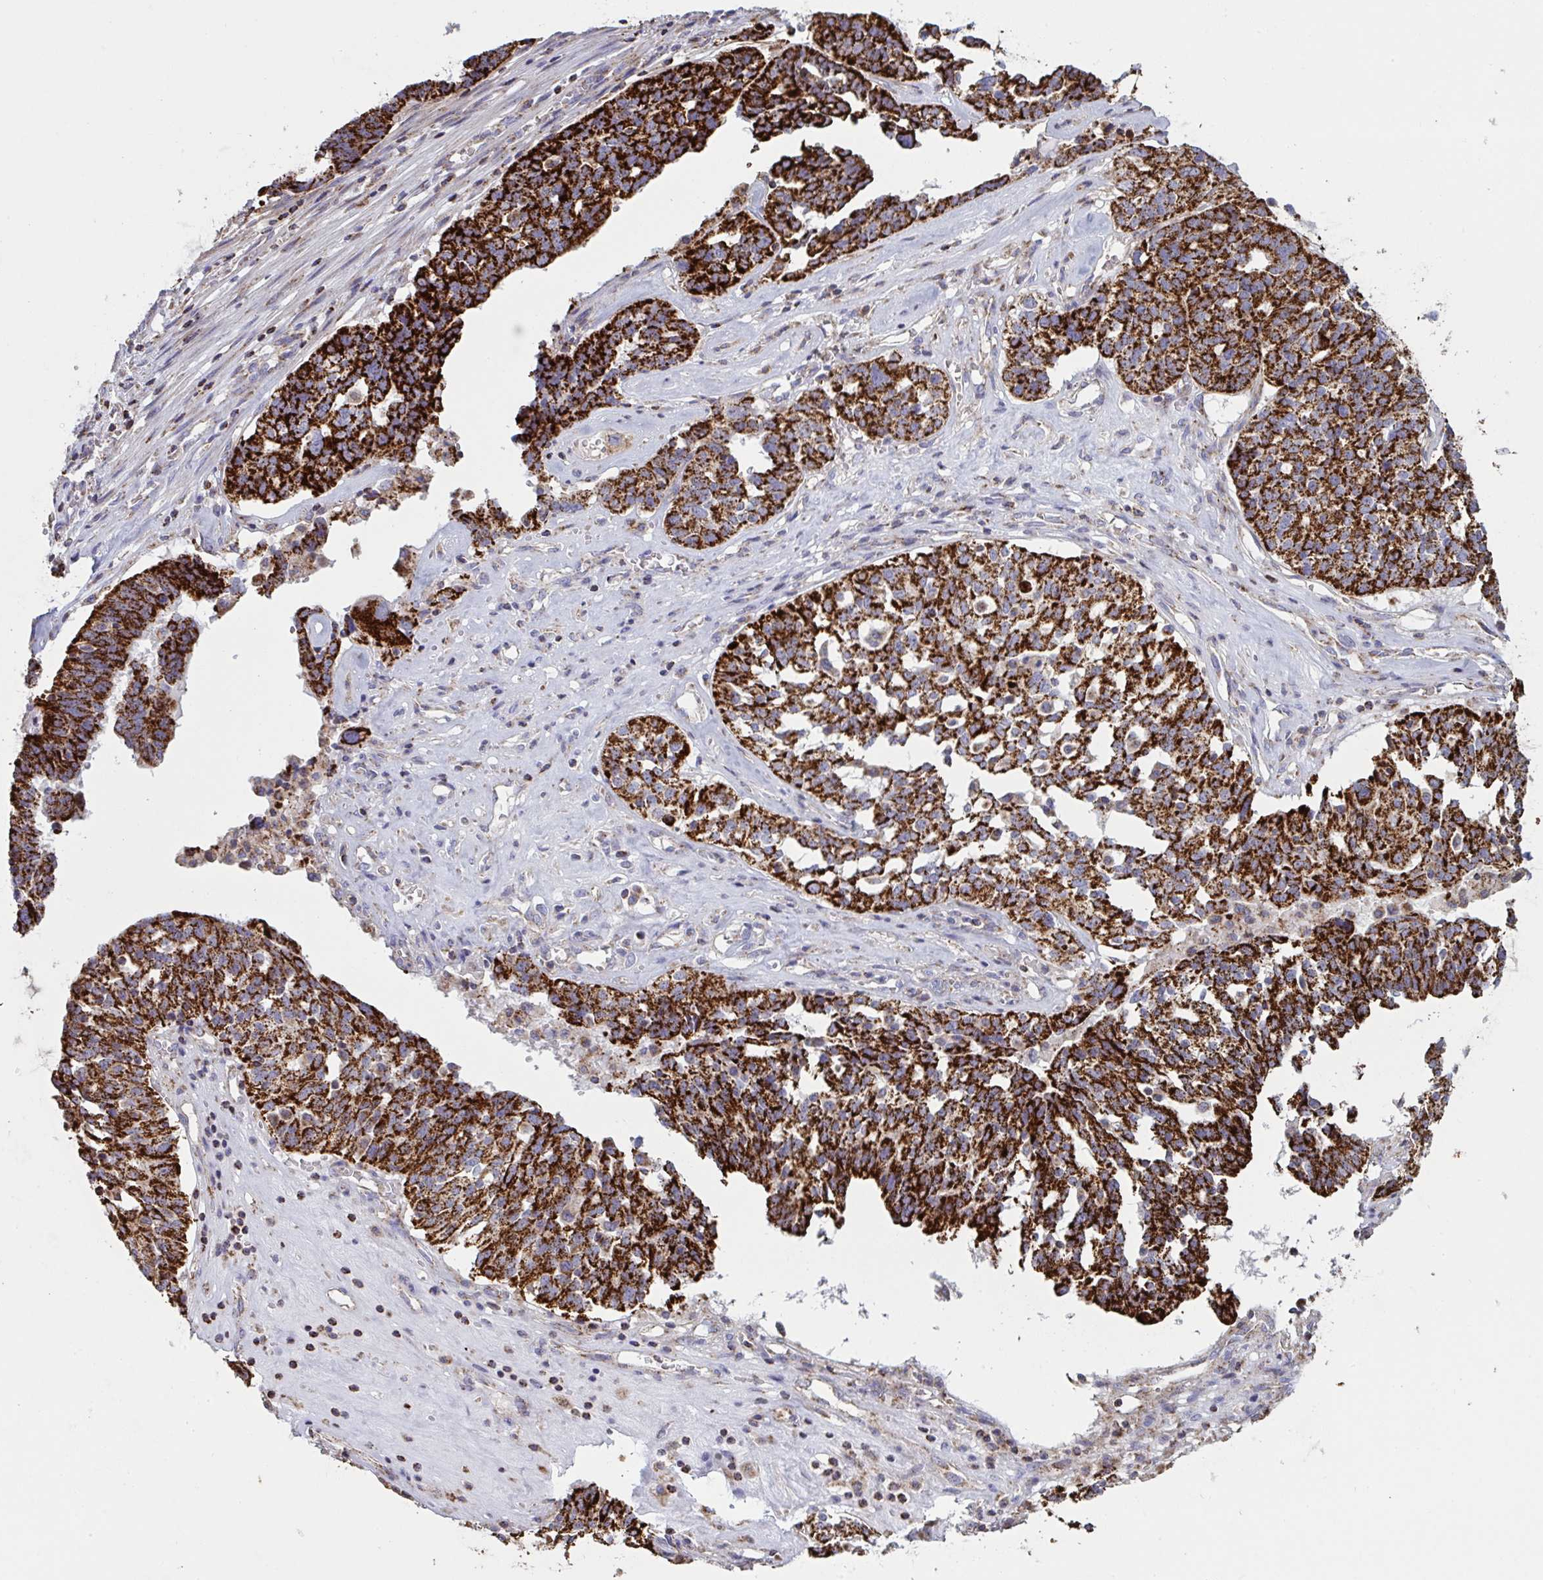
{"staining": {"intensity": "strong", "quantity": ">75%", "location": "cytoplasmic/membranous"}, "tissue": "ovarian cancer", "cell_type": "Tumor cells", "image_type": "cancer", "snomed": [{"axis": "morphology", "description": "Cystadenocarcinoma, serous, NOS"}, {"axis": "topography", "description": "Ovary"}], "caption": "Human ovarian cancer (serous cystadenocarcinoma) stained with a brown dye displays strong cytoplasmic/membranous positive staining in approximately >75% of tumor cells.", "gene": "MICOS10", "patient": {"sex": "female", "age": 59}}